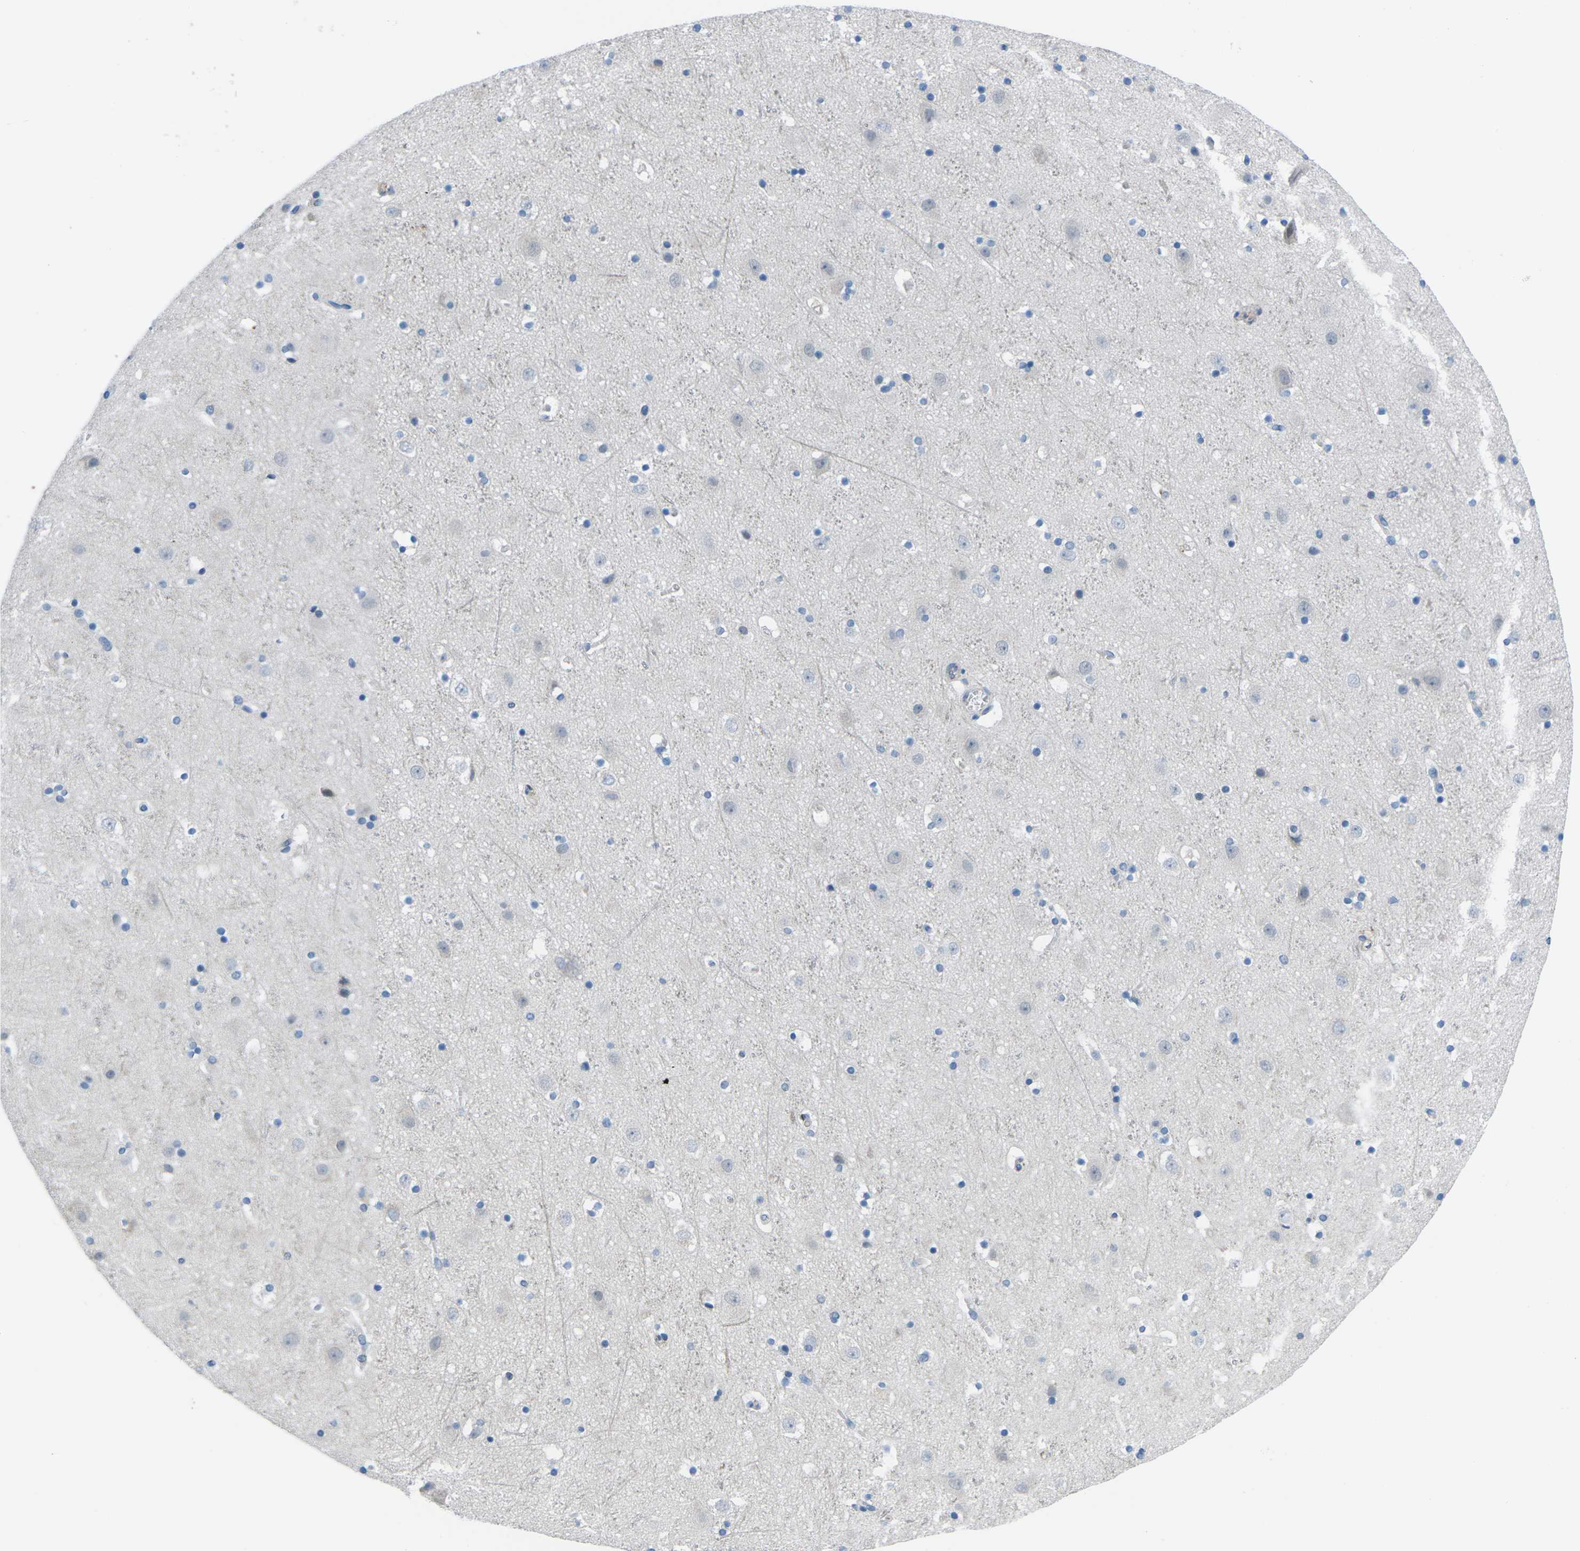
{"staining": {"intensity": "negative", "quantity": "none", "location": "none"}, "tissue": "cerebral cortex", "cell_type": "Endothelial cells", "image_type": "normal", "snomed": [{"axis": "morphology", "description": "Normal tissue, NOS"}, {"axis": "topography", "description": "Cerebral cortex"}], "caption": "Immunohistochemical staining of normal human cerebral cortex displays no significant expression in endothelial cells.", "gene": "PTPN1", "patient": {"sex": "male", "age": 45}}